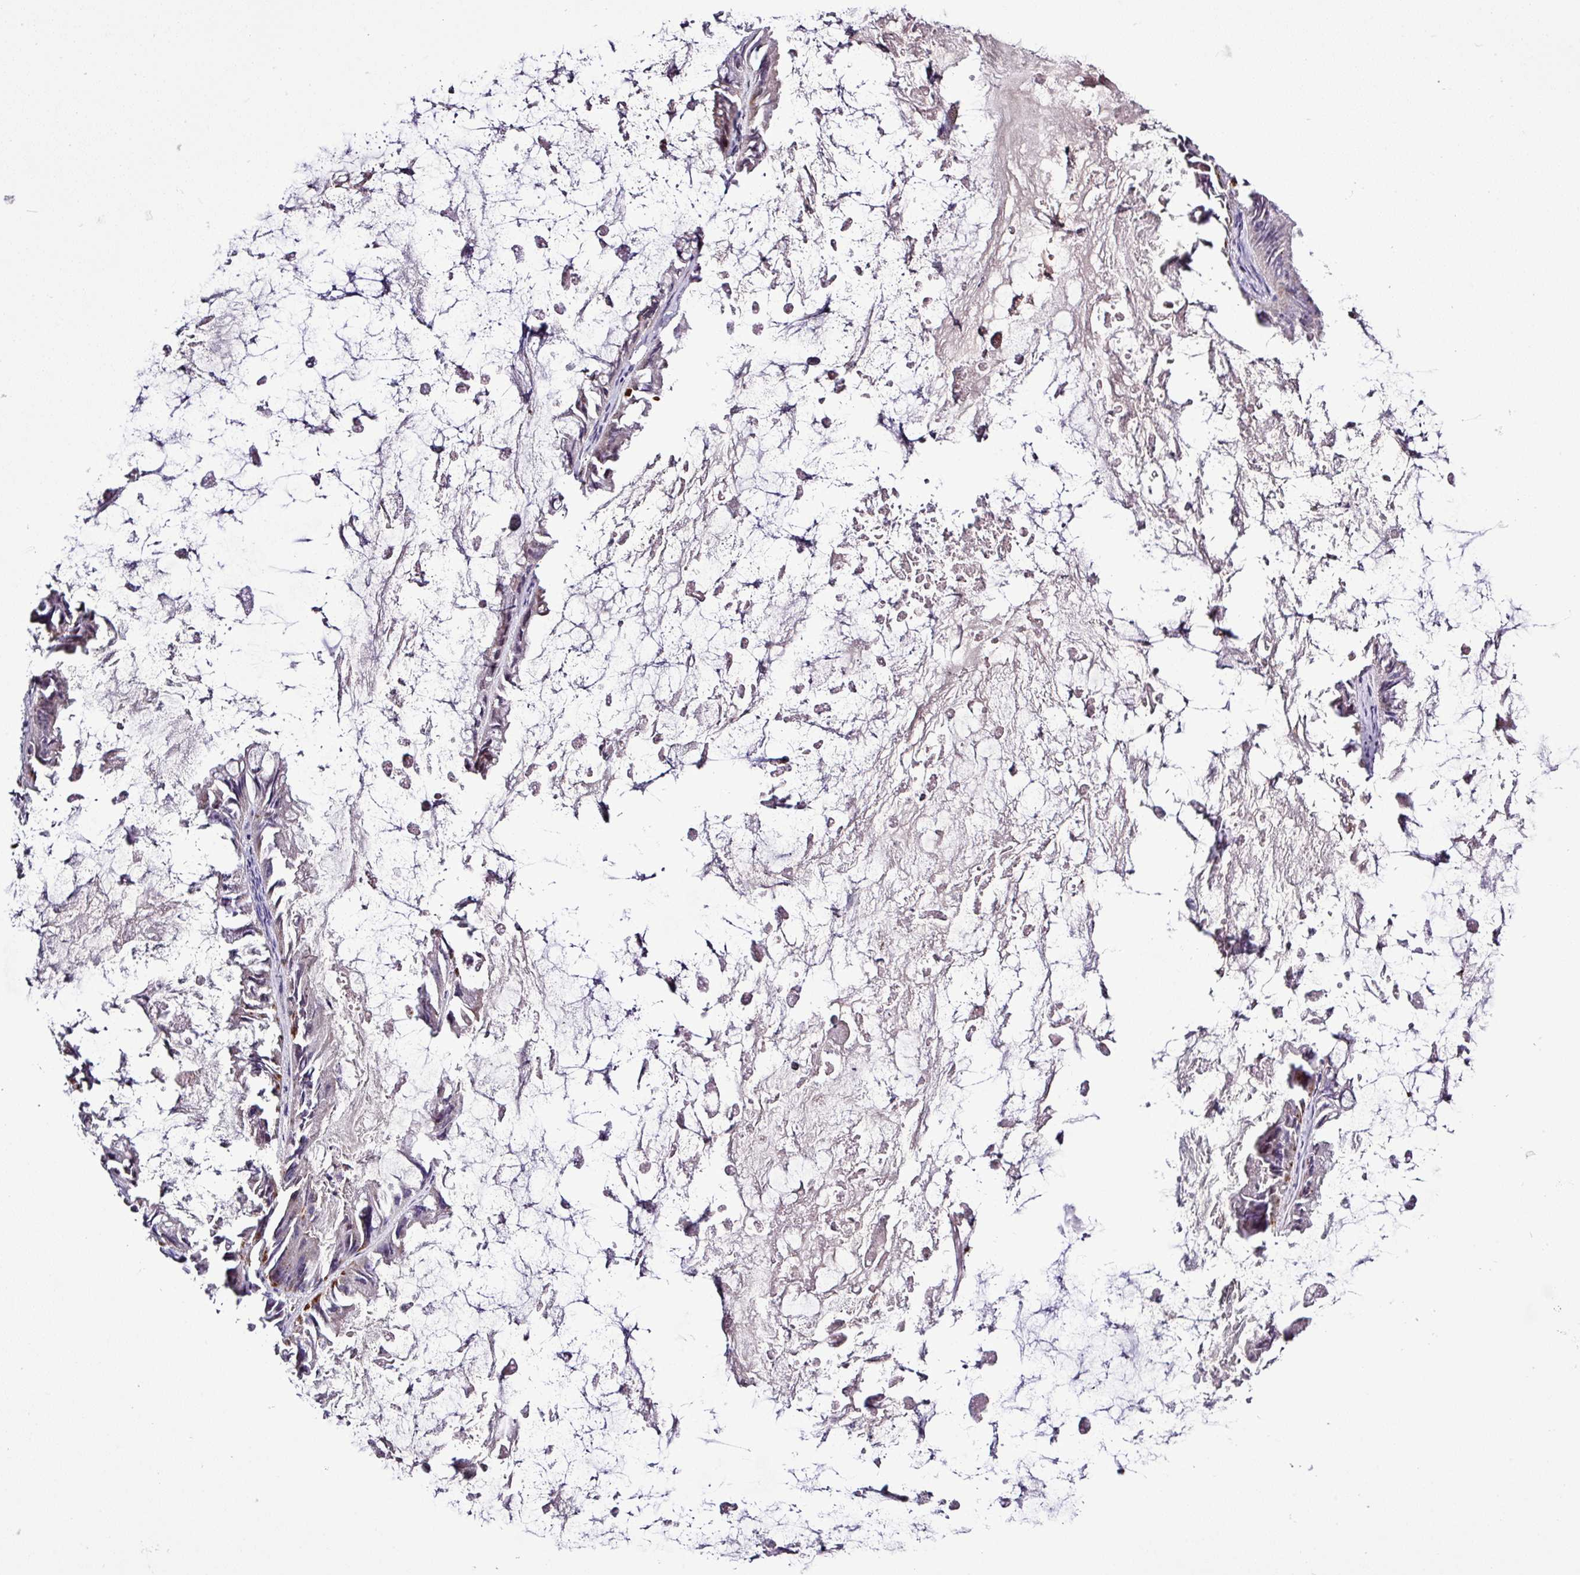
{"staining": {"intensity": "weak", "quantity": "<25%", "location": "cytoplasmic/membranous"}, "tissue": "ovarian cancer", "cell_type": "Tumor cells", "image_type": "cancer", "snomed": [{"axis": "morphology", "description": "Cystadenocarcinoma, mucinous, NOS"}, {"axis": "topography", "description": "Ovary"}], "caption": "Immunohistochemistry (IHC) micrograph of neoplastic tissue: mucinous cystadenocarcinoma (ovarian) stained with DAB shows no significant protein positivity in tumor cells.", "gene": "CARHSP1", "patient": {"sex": "female", "age": 61}}